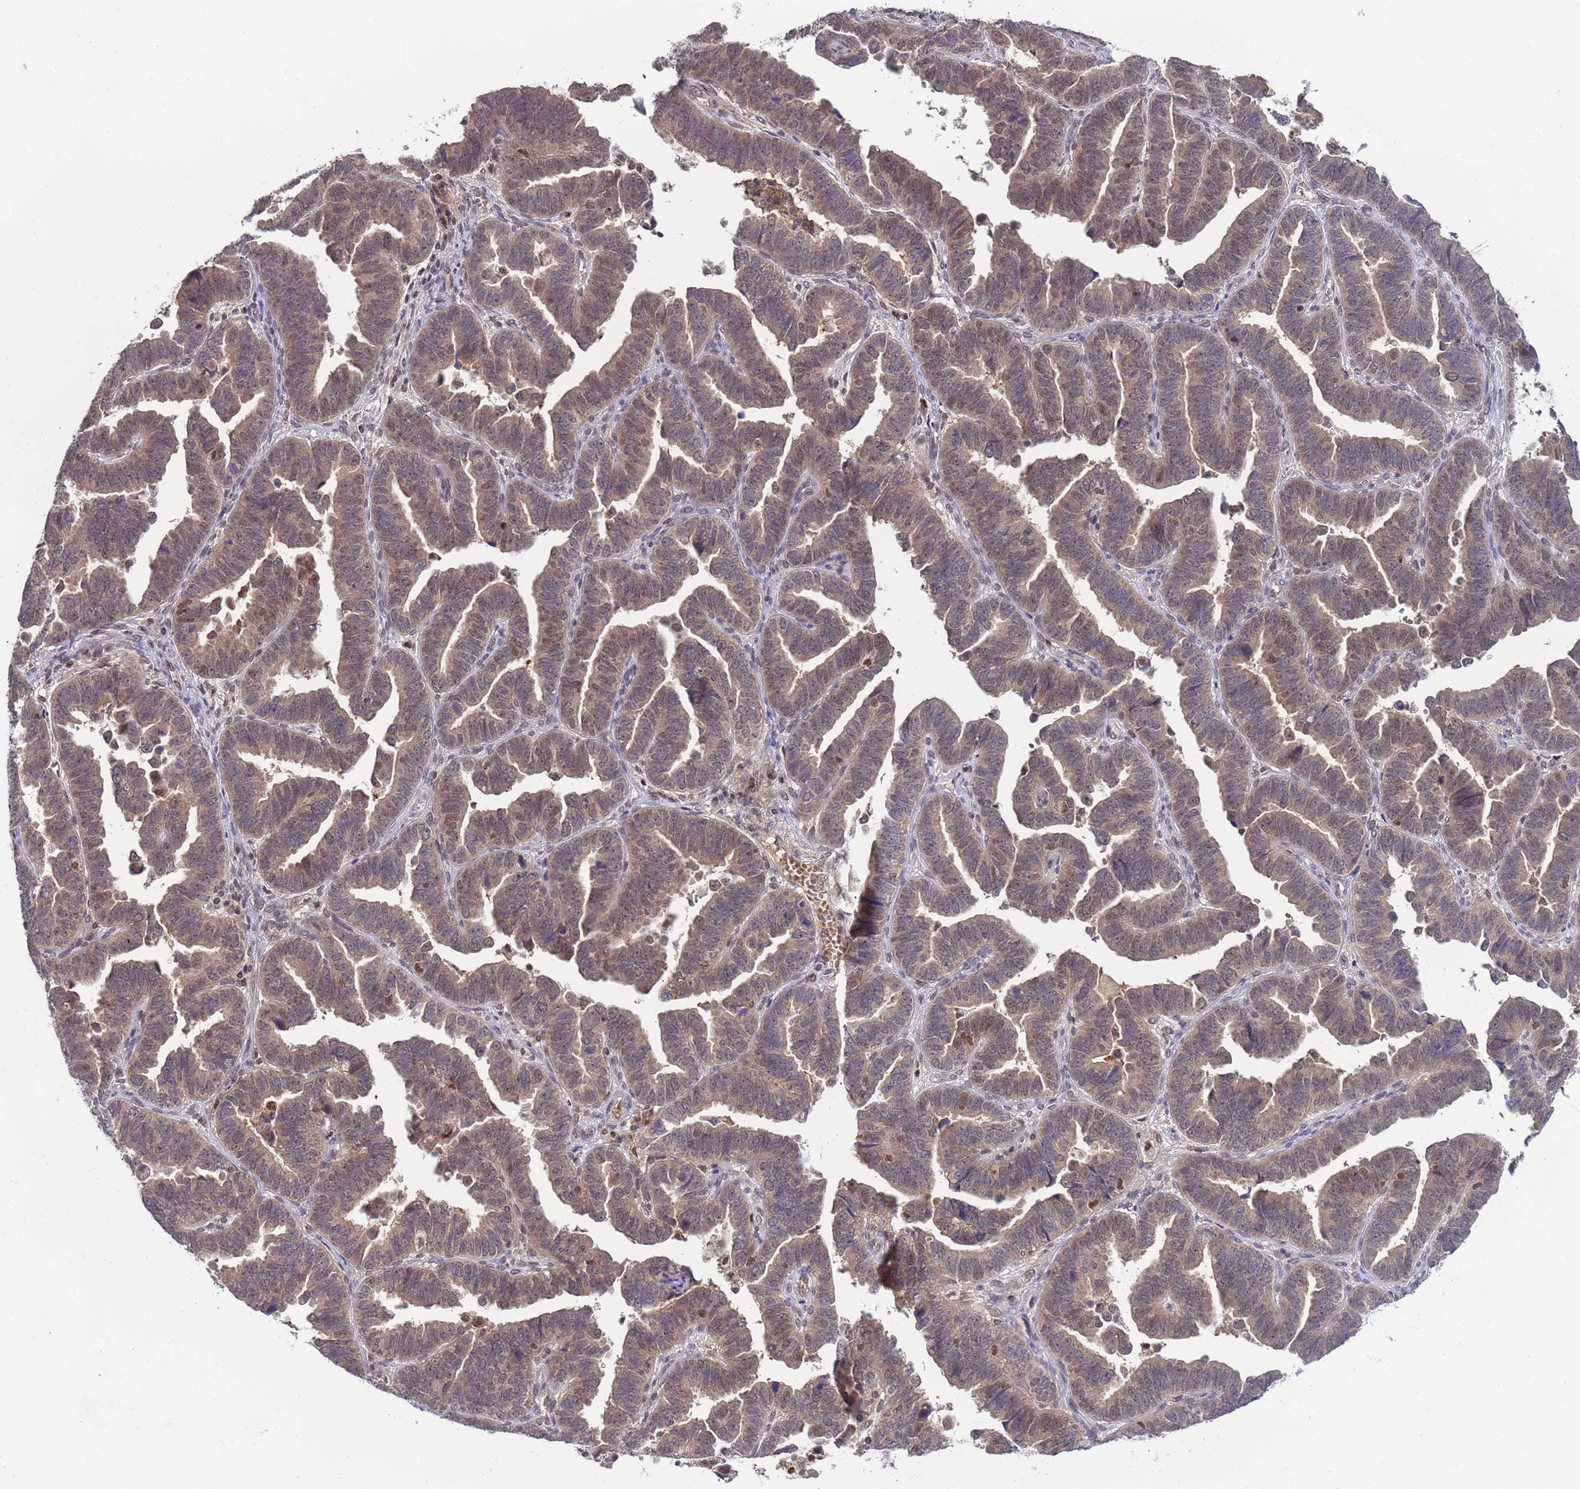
{"staining": {"intensity": "weak", "quantity": "25%-75%", "location": "cytoplasmic/membranous,nuclear"}, "tissue": "endometrial cancer", "cell_type": "Tumor cells", "image_type": "cancer", "snomed": [{"axis": "morphology", "description": "Adenocarcinoma, NOS"}, {"axis": "topography", "description": "Endometrium"}], "caption": "A low amount of weak cytoplasmic/membranous and nuclear expression is present in approximately 25%-75% of tumor cells in endometrial adenocarcinoma tissue.", "gene": "CD53", "patient": {"sex": "female", "age": 75}}